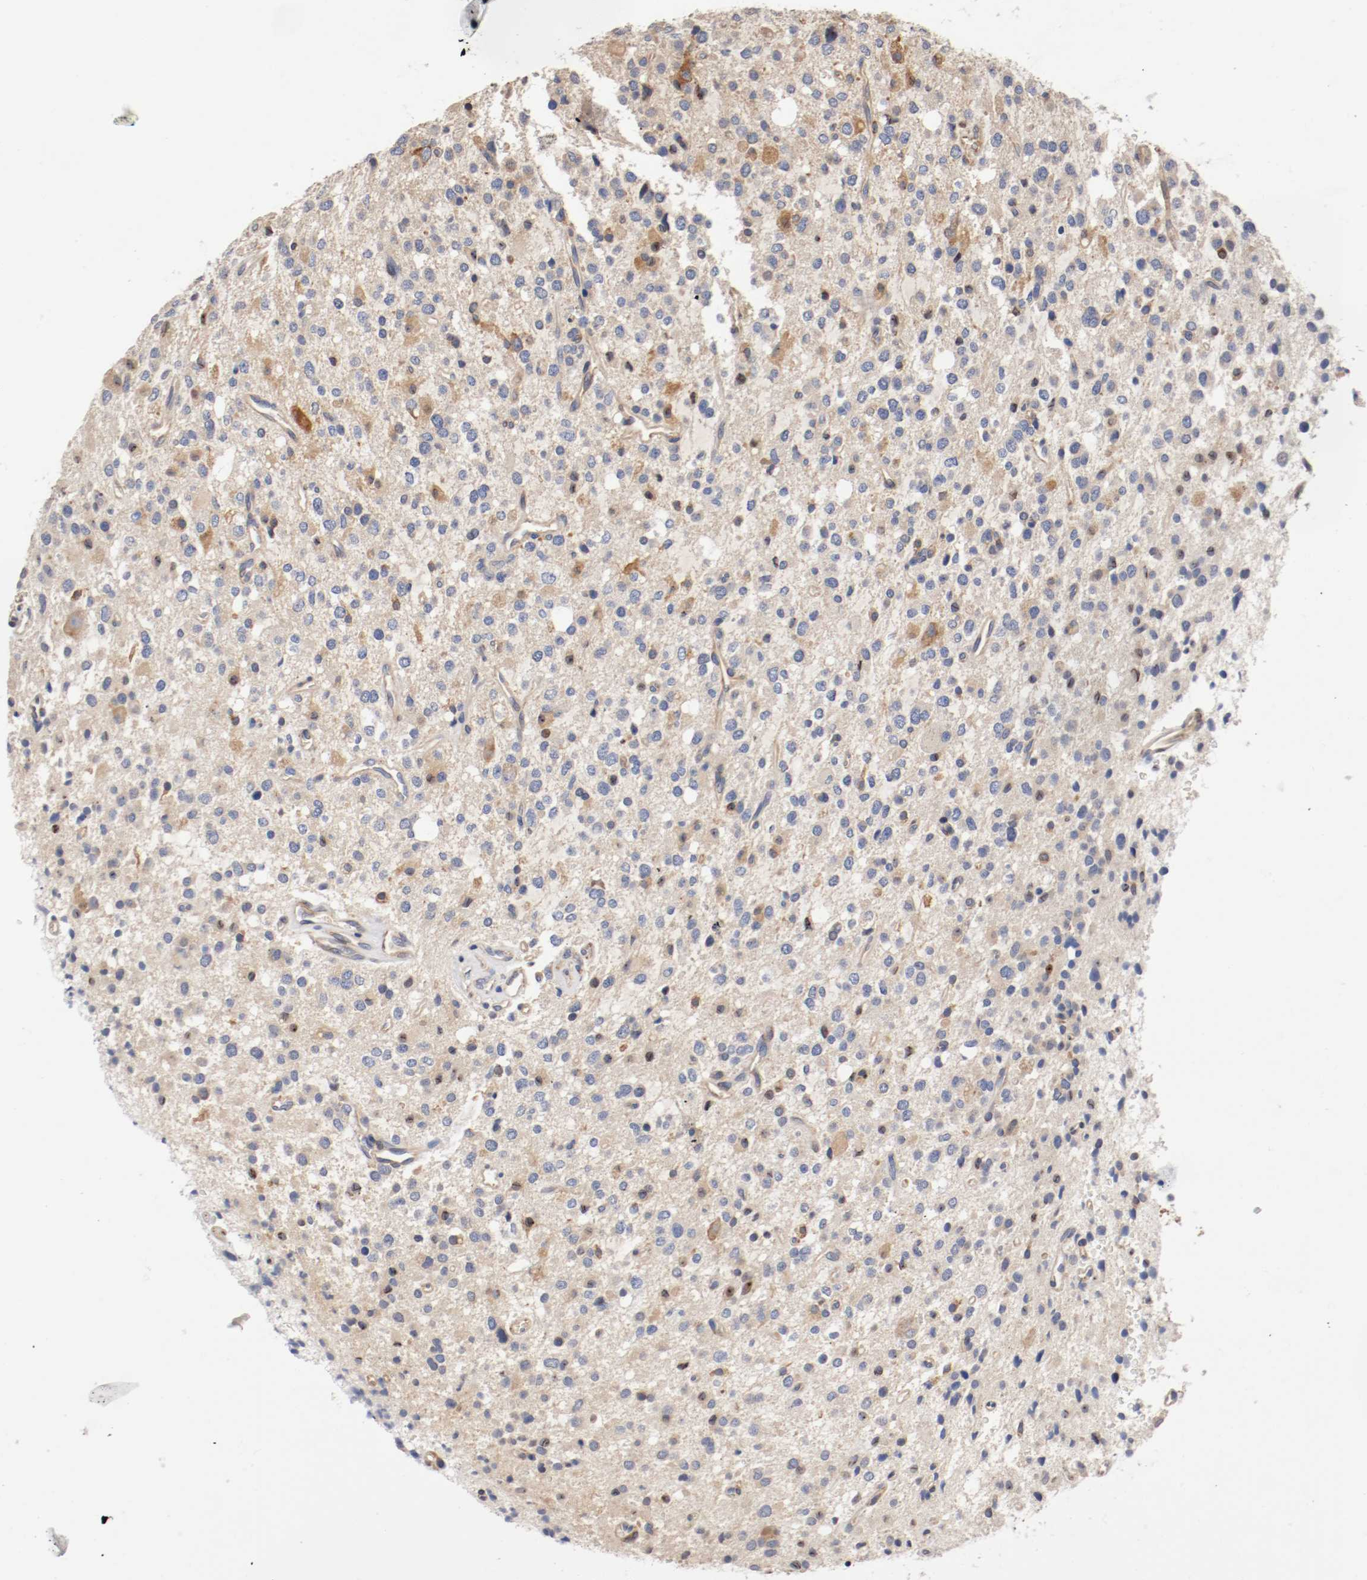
{"staining": {"intensity": "weak", "quantity": ">75%", "location": "cytoplasmic/membranous"}, "tissue": "glioma", "cell_type": "Tumor cells", "image_type": "cancer", "snomed": [{"axis": "morphology", "description": "Glioma, malignant, High grade"}, {"axis": "topography", "description": "Brain"}], "caption": "The immunohistochemical stain highlights weak cytoplasmic/membranous staining in tumor cells of malignant high-grade glioma tissue. (Stains: DAB (3,3'-diaminobenzidine) in brown, nuclei in blue, Microscopy: brightfield microscopy at high magnification).", "gene": "TNFSF13", "patient": {"sex": "male", "age": 47}}